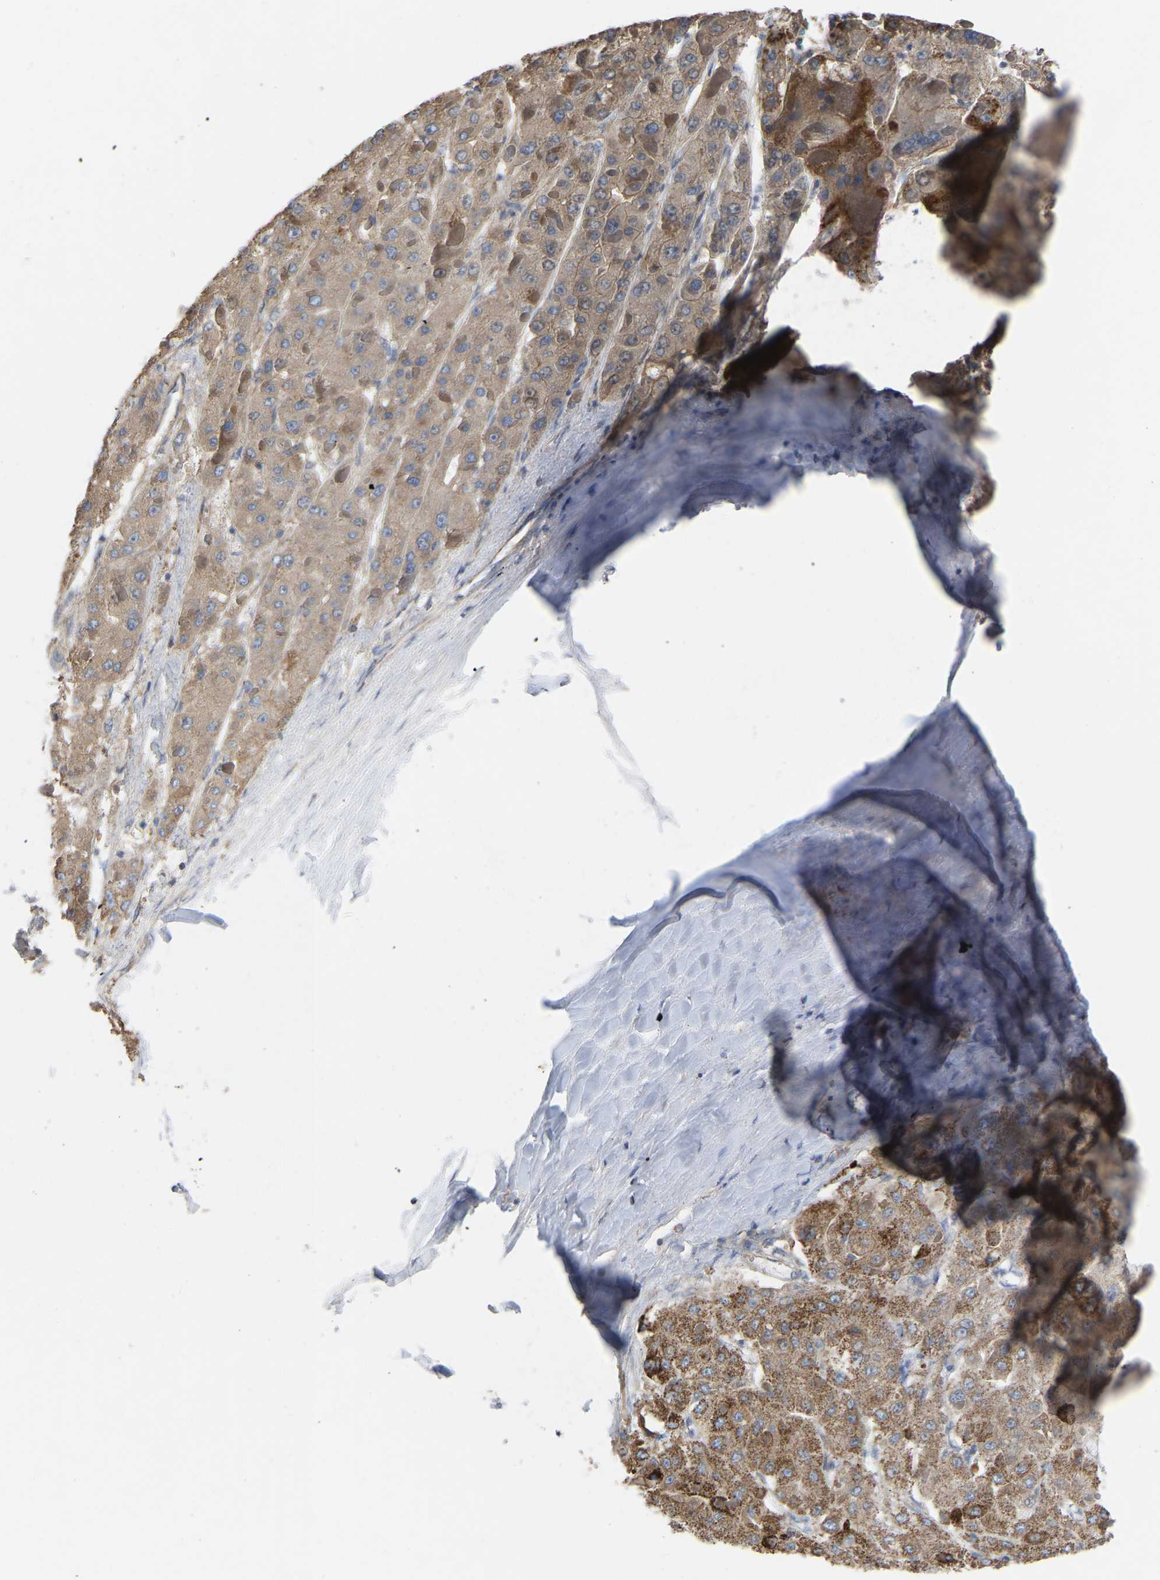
{"staining": {"intensity": "moderate", "quantity": ">75%", "location": "cytoplasmic/membranous"}, "tissue": "liver cancer", "cell_type": "Tumor cells", "image_type": "cancer", "snomed": [{"axis": "morphology", "description": "Carcinoma, Hepatocellular, NOS"}, {"axis": "topography", "description": "Liver"}], "caption": "This histopathology image exhibits hepatocellular carcinoma (liver) stained with immunohistochemistry (IHC) to label a protein in brown. The cytoplasmic/membranous of tumor cells show moderate positivity for the protein. Nuclei are counter-stained blue.", "gene": "BCL10", "patient": {"sex": "female", "age": 73}}